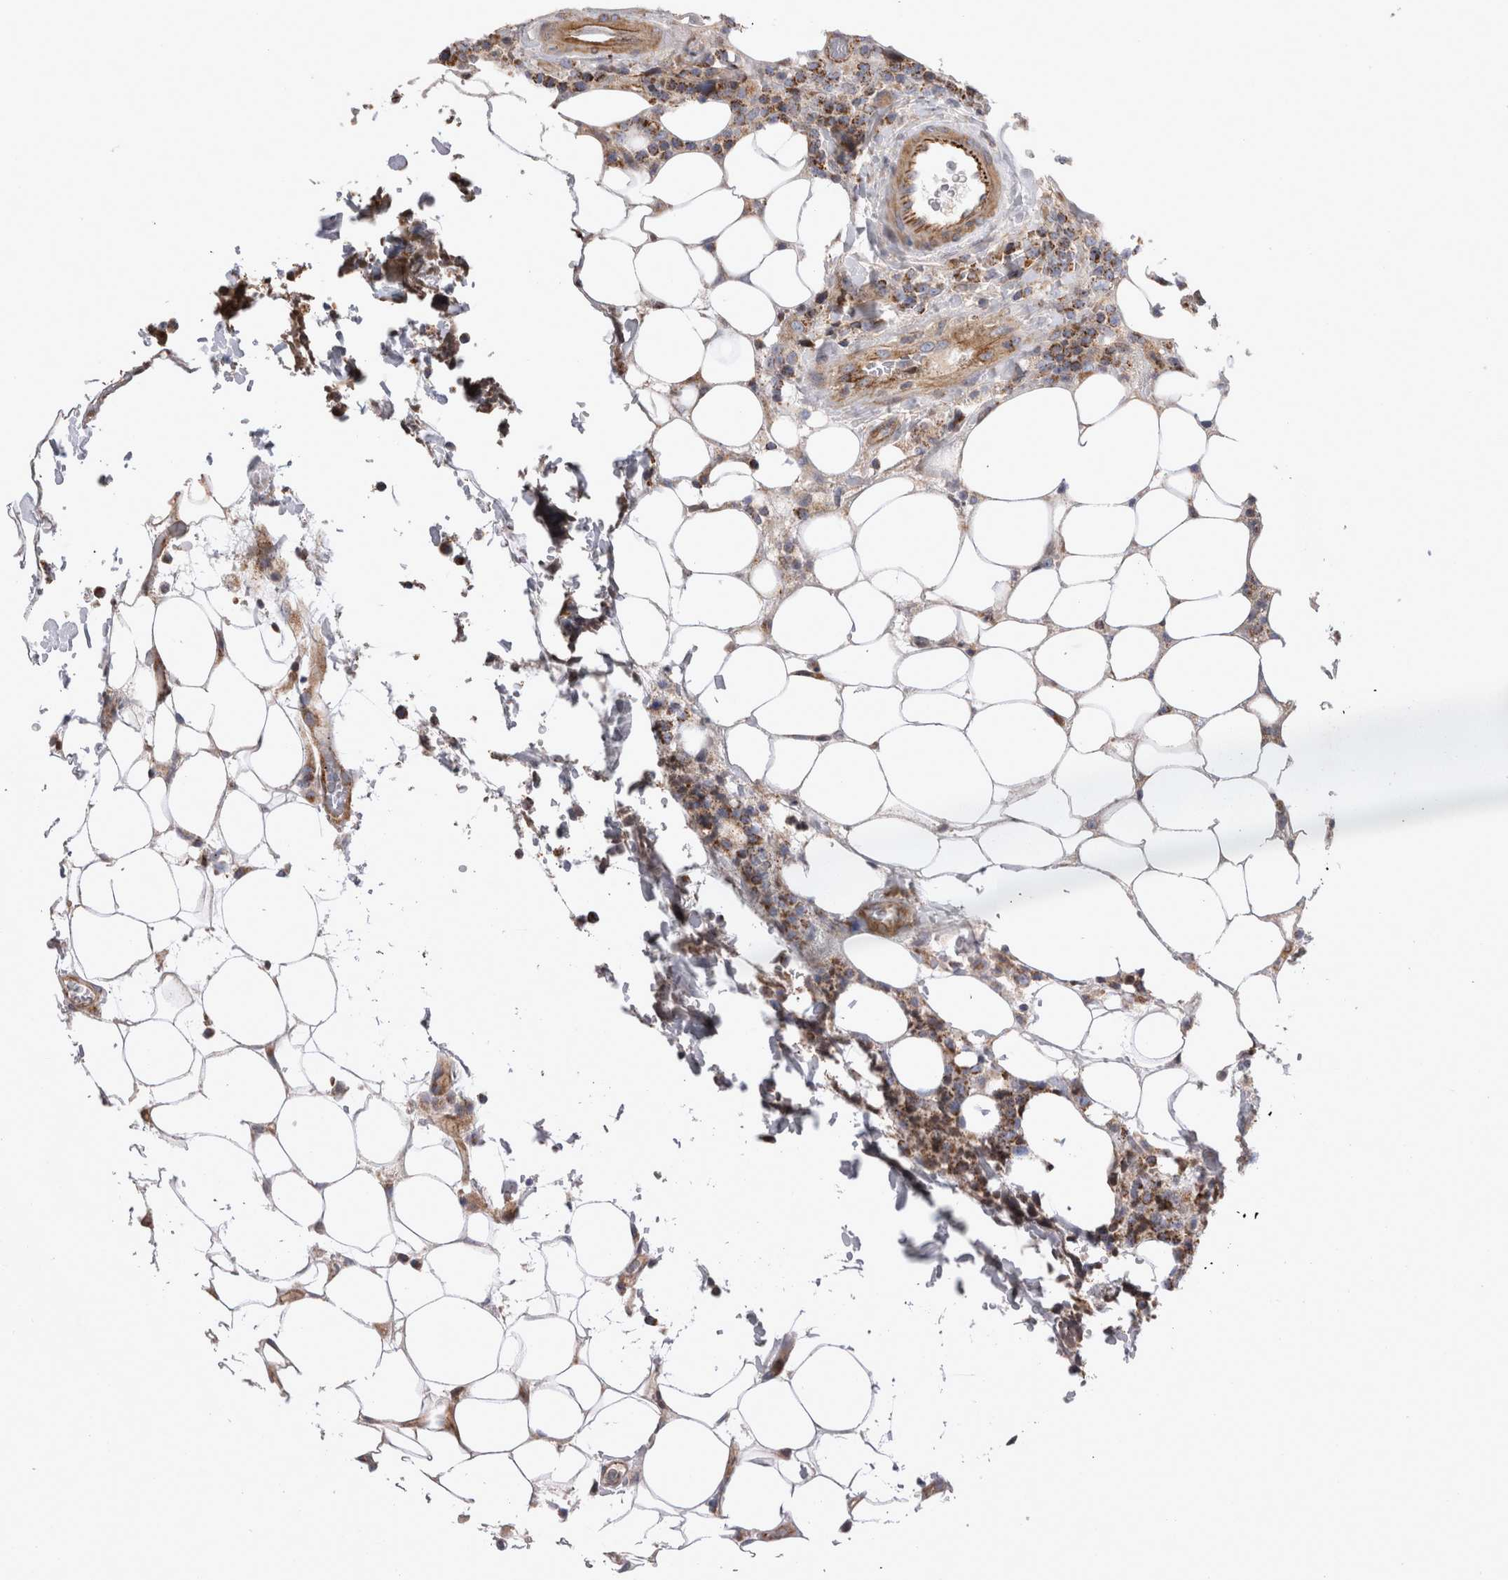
{"staining": {"intensity": "moderate", "quantity": "<25%", "location": "cytoplasmic/membranous"}, "tissue": "lymphoma", "cell_type": "Tumor cells", "image_type": "cancer", "snomed": [{"axis": "morphology", "description": "Malignant lymphoma, non-Hodgkin's type, High grade"}, {"axis": "topography", "description": "Lymph node"}], "caption": "Moderate cytoplasmic/membranous protein expression is seen in approximately <25% of tumor cells in malignant lymphoma, non-Hodgkin's type (high-grade).", "gene": "TSPOAP1", "patient": {"sex": "male", "age": 13}}